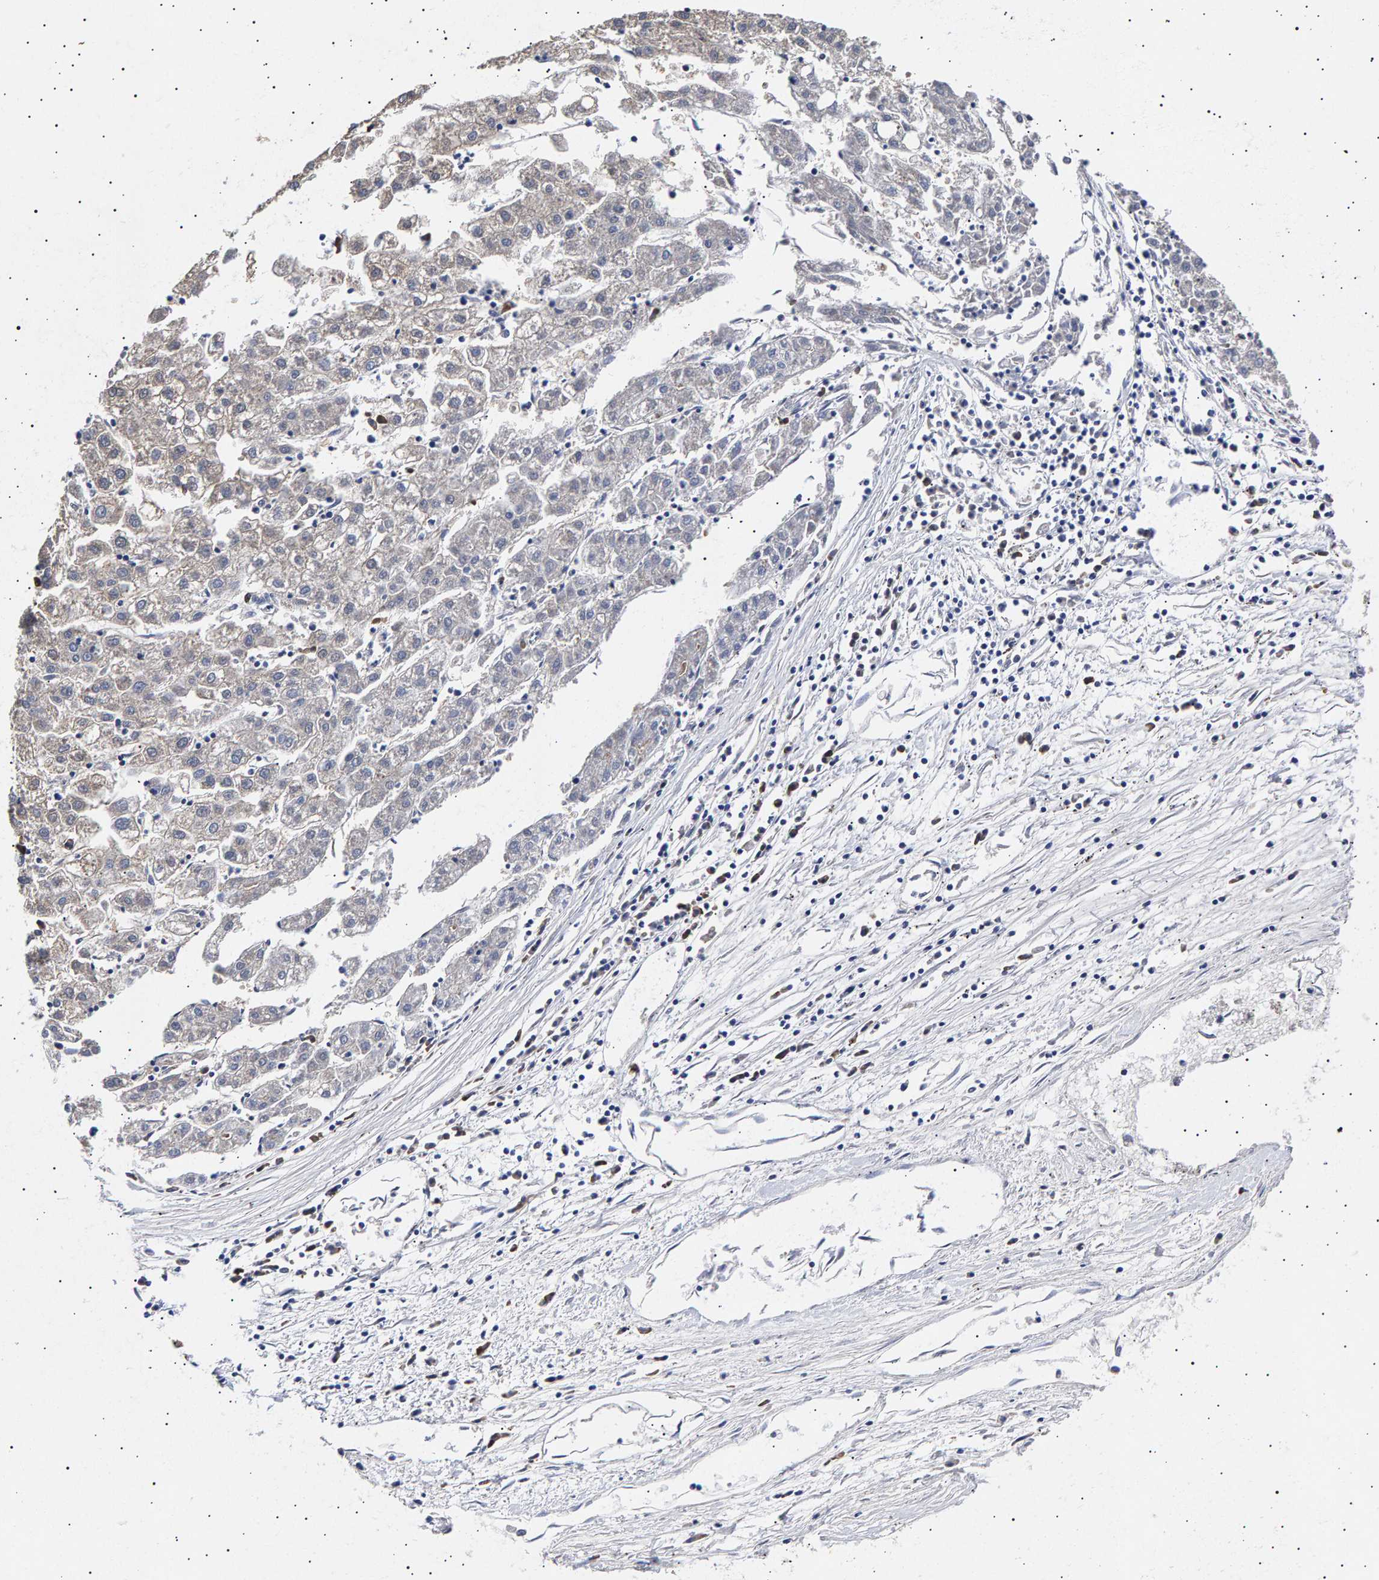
{"staining": {"intensity": "negative", "quantity": "none", "location": "none"}, "tissue": "liver cancer", "cell_type": "Tumor cells", "image_type": "cancer", "snomed": [{"axis": "morphology", "description": "Carcinoma, Hepatocellular, NOS"}, {"axis": "topography", "description": "Liver"}], "caption": "An immunohistochemistry image of liver hepatocellular carcinoma is shown. There is no staining in tumor cells of liver hepatocellular carcinoma.", "gene": "ANKRD40", "patient": {"sex": "male", "age": 72}}